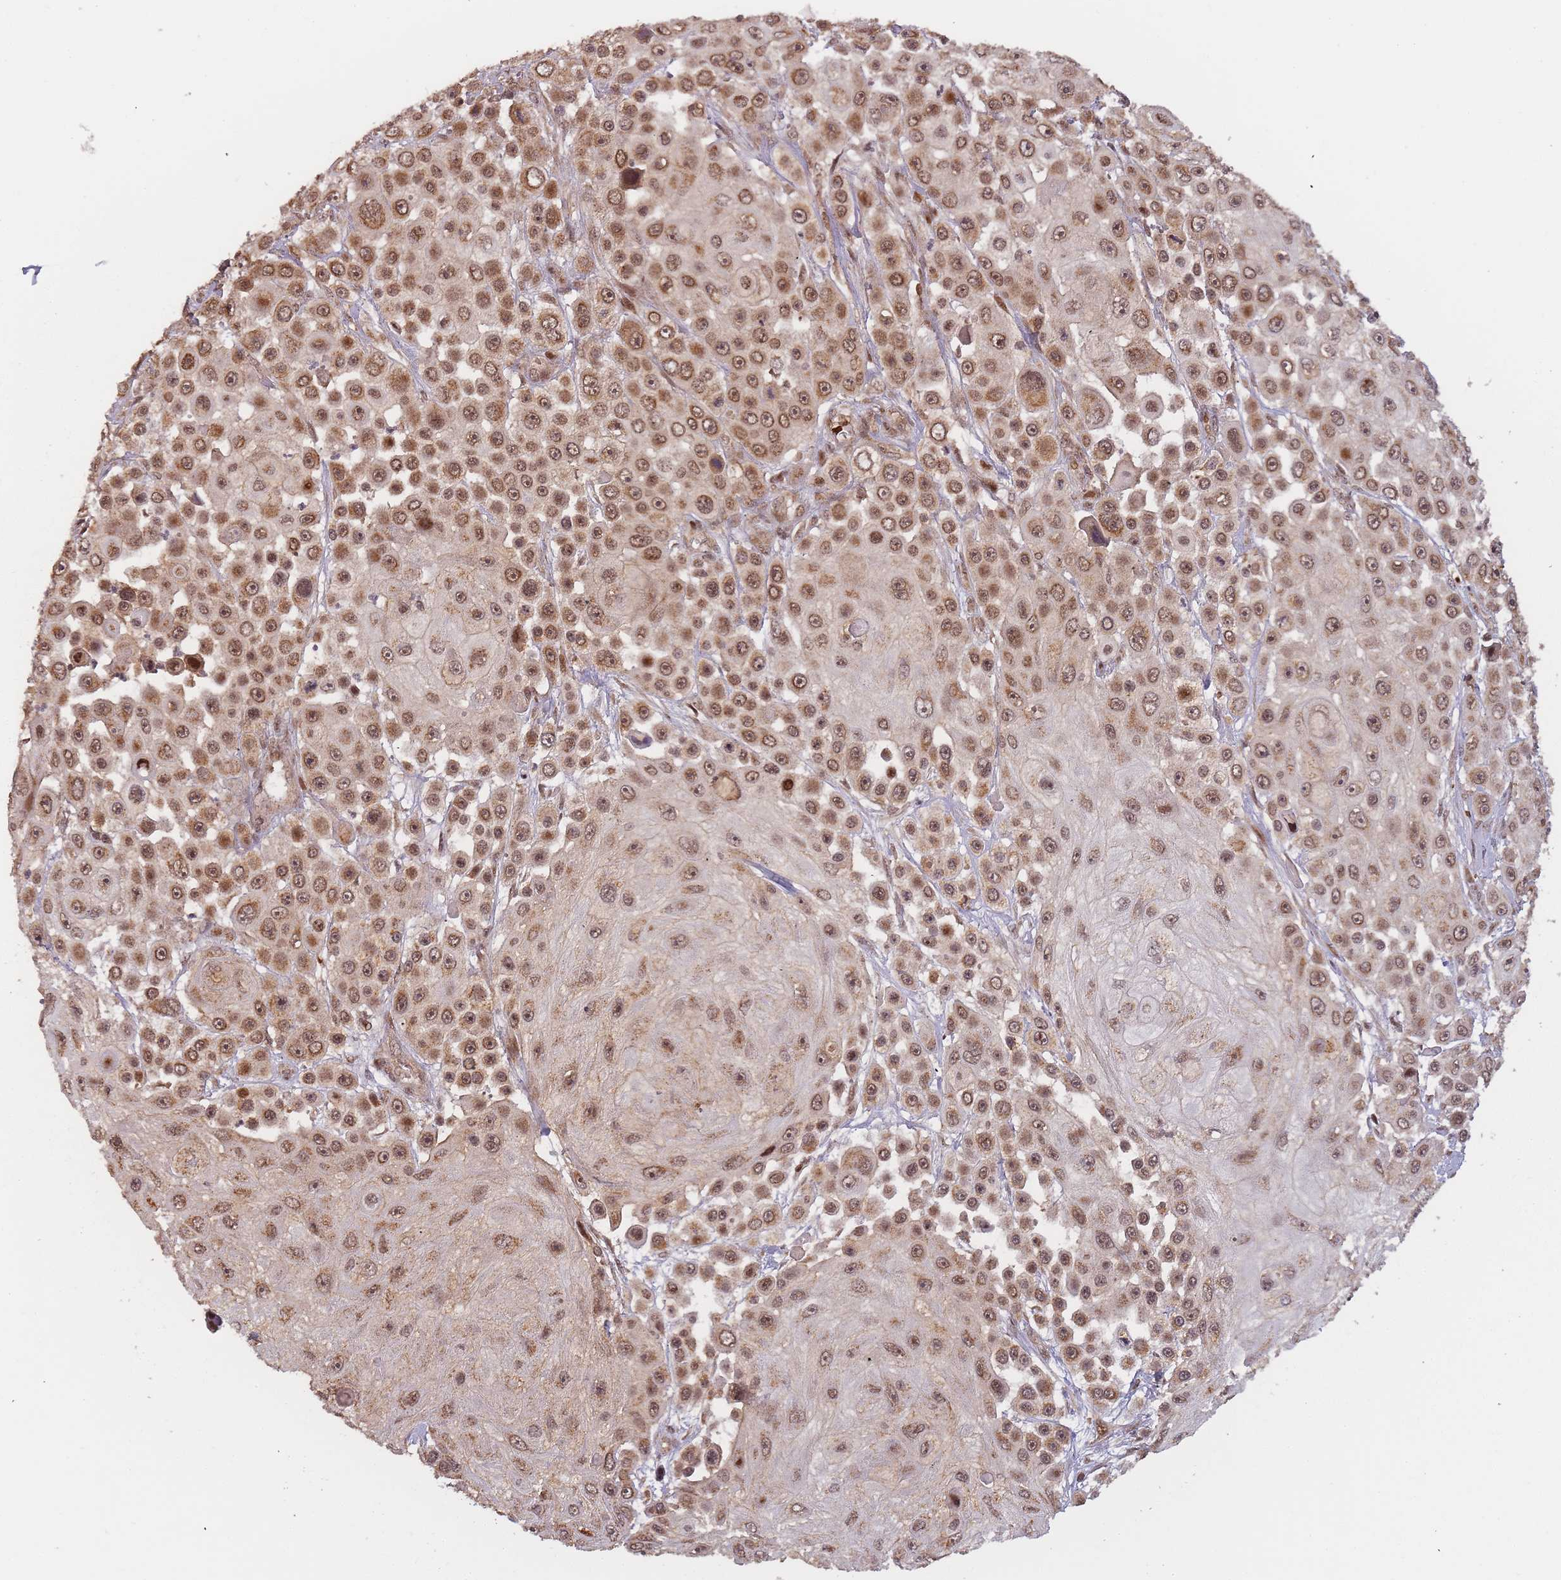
{"staining": {"intensity": "moderate", "quantity": ">75%", "location": "nuclear"}, "tissue": "skin cancer", "cell_type": "Tumor cells", "image_type": "cancer", "snomed": [{"axis": "morphology", "description": "Squamous cell carcinoma, NOS"}, {"axis": "topography", "description": "Skin"}], "caption": "Skin squamous cell carcinoma stained with a brown dye reveals moderate nuclear positive expression in about >75% of tumor cells.", "gene": "ZNF497", "patient": {"sex": "male", "age": 67}}